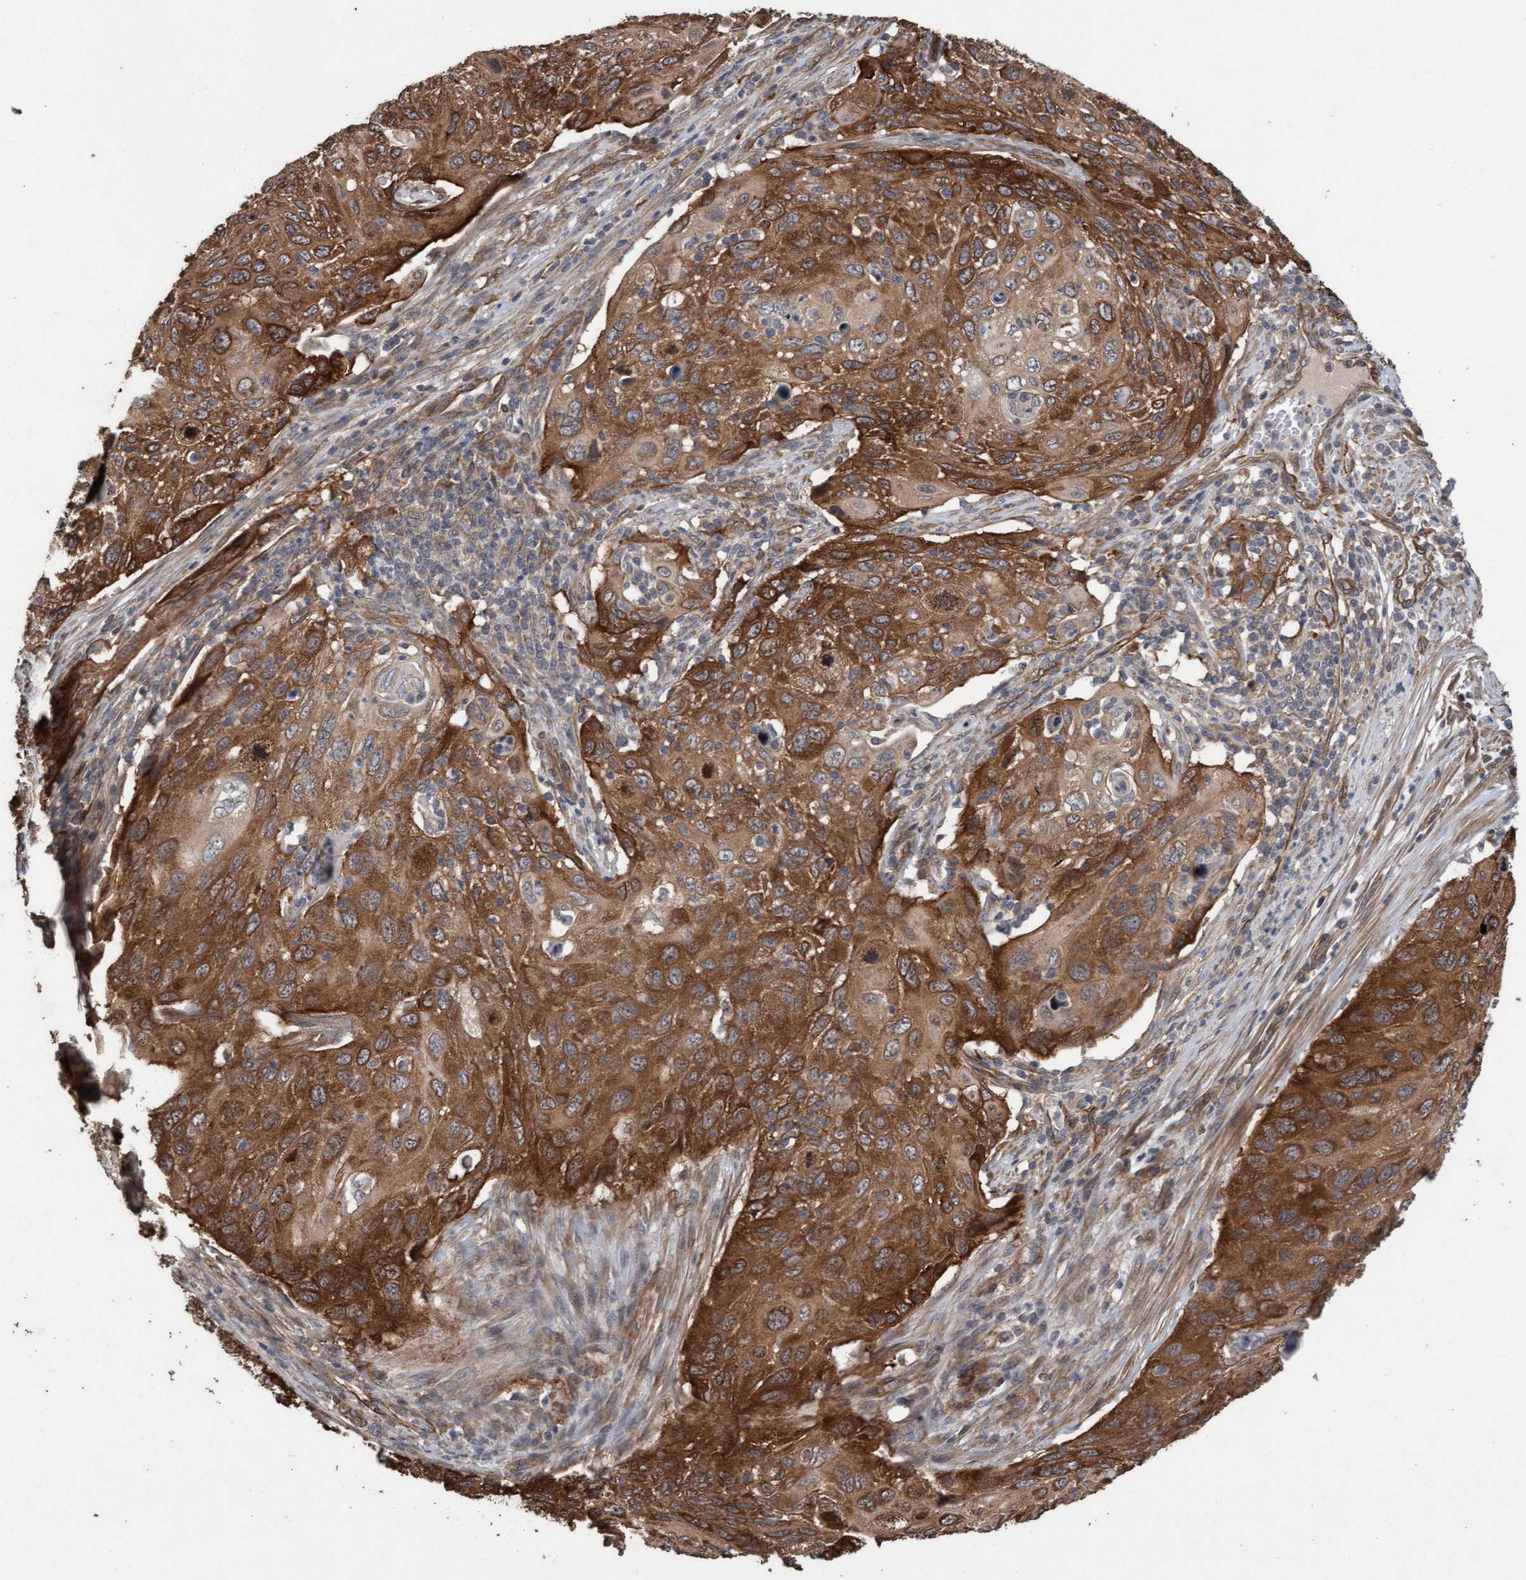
{"staining": {"intensity": "strong", "quantity": ">75%", "location": "cytoplasmic/membranous"}, "tissue": "cervical cancer", "cell_type": "Tumor cells", "image_type": "cancer", "snomed": [{"axis": "morphology", "description": "Squamous cell carcinoma, NOS"}, {"axis": "topography", "description": "Cervix"}], "caption": "Immunohistochemical staining of squamous cell carcinoma (cervical) shows high levels of strong cytoplasmic/membranous staining in approximately >75% of tumor cells.", "gene": "CDC42EP4", "patient": {"sex": "female", "age": 70}}